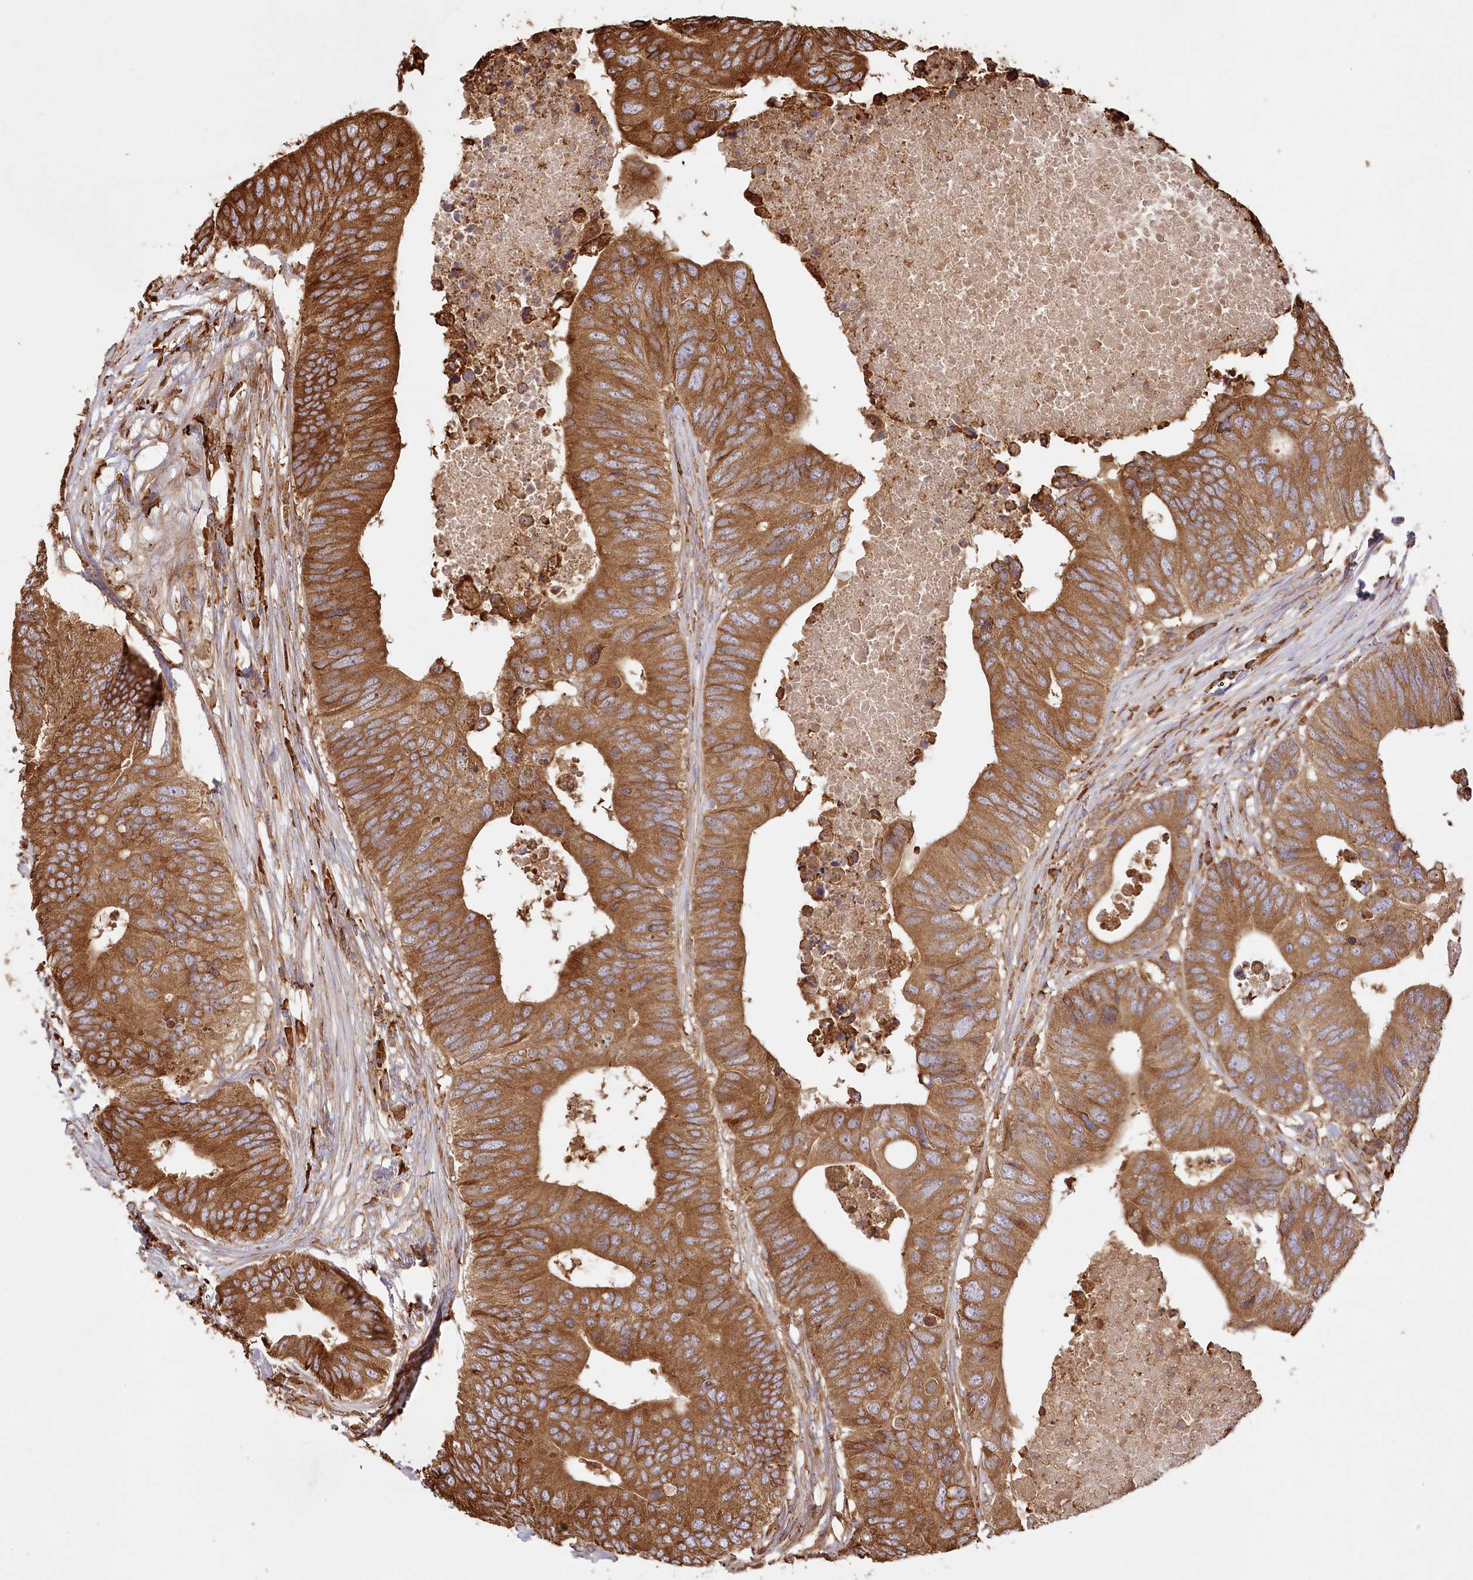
{"staining": {"intensity": "strong", "quantity": ">75%", "location": "cytoplasmic/membranous"}, "tissue": "colorectal cancer", "cell_type": "Tumor cells", "image_type": "cancer", "snomed": [{"axis": "morphology", "description": "Adenocarcinoma, NOS"}, {"axis": "topography", "description": "Colon"}], "caption": "A high amount of strong cytoplasmic/membranous staining is appreciated in about >75% of tumor cells in colorectal cancer tissue.", "gene": "ACAP2", "patient": {"sex": "male", "age": 71}}